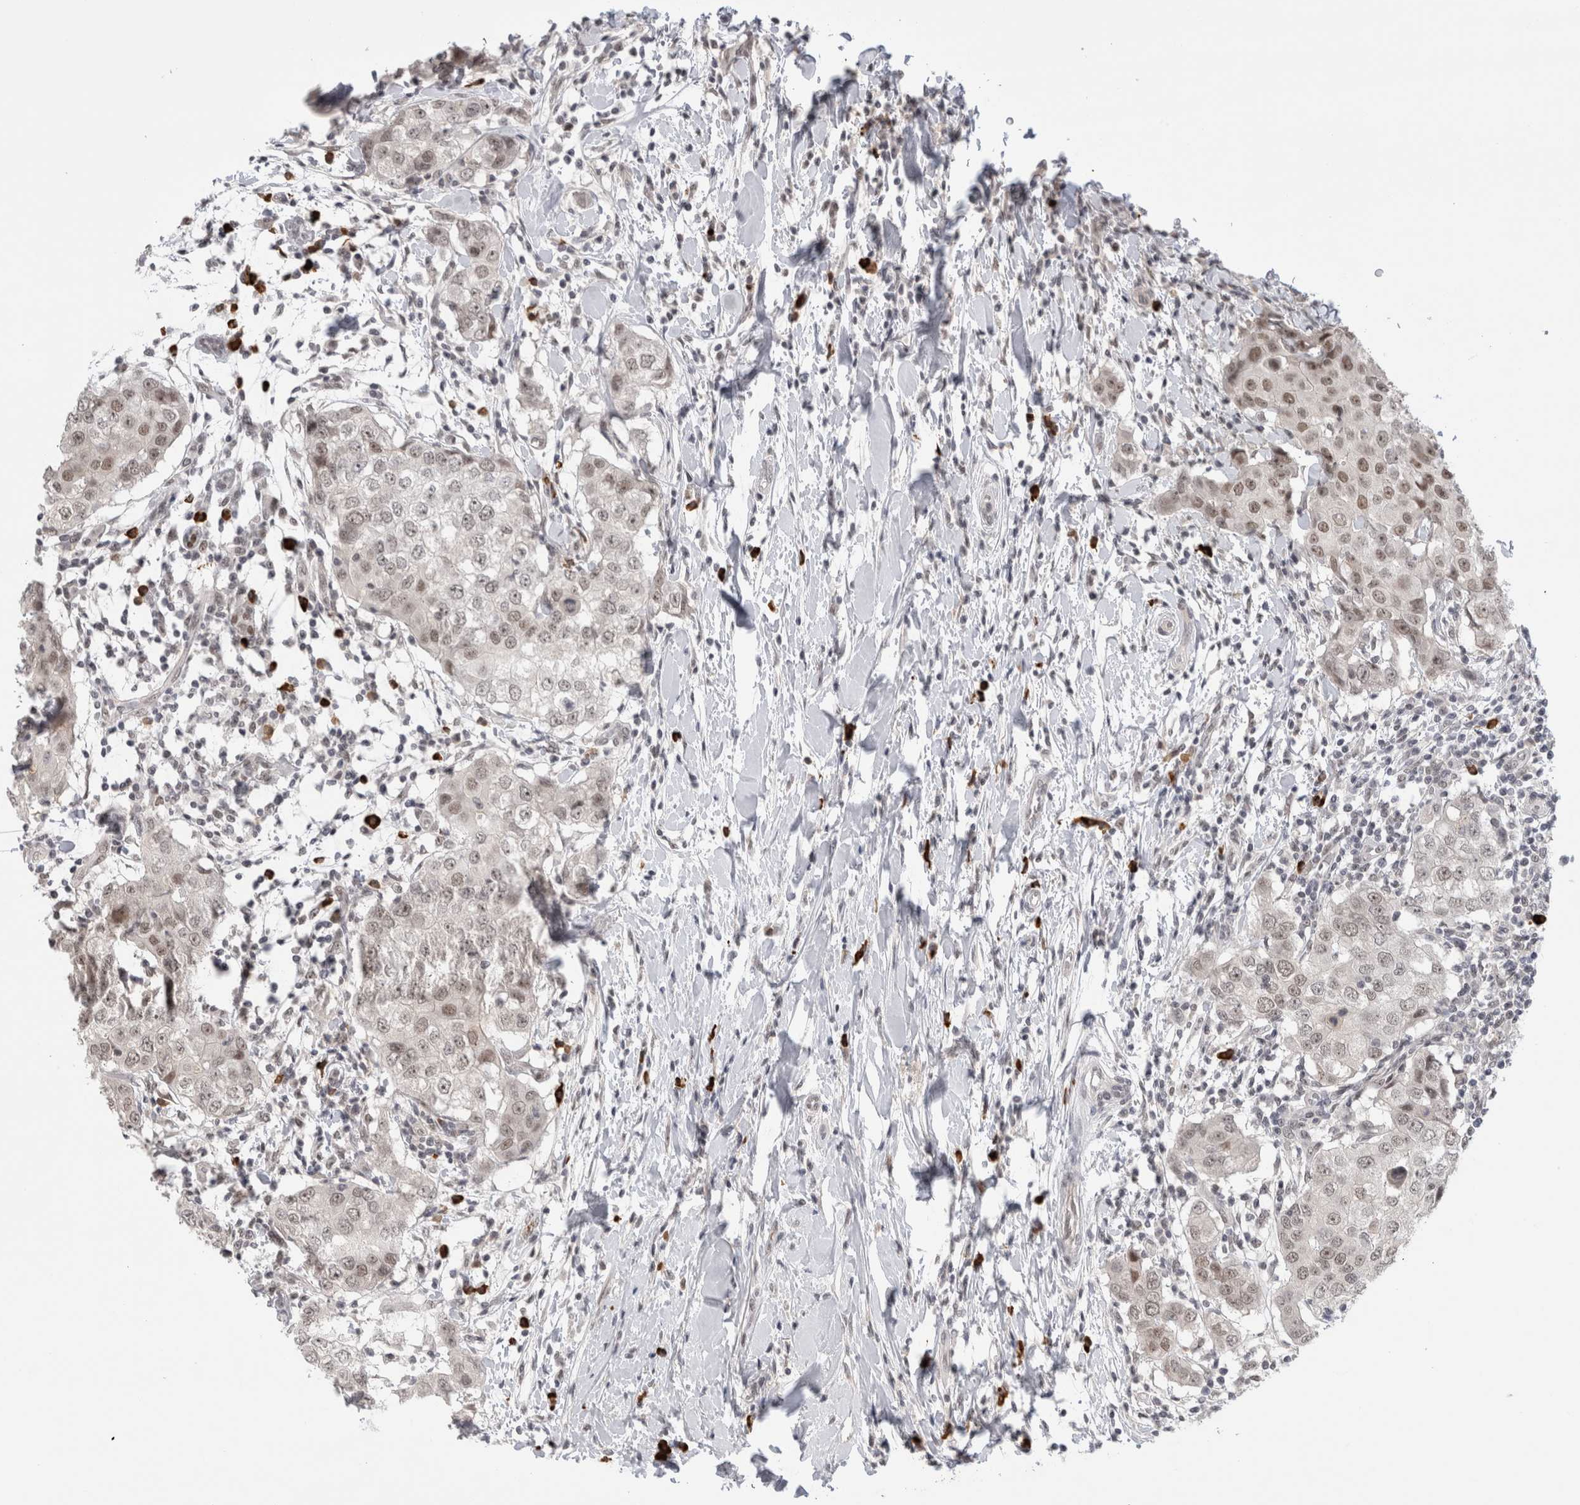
{"staining": {"intensity": "weak", "quantity": "25%-75%", "location": "nuclear"}, "tissue": "breast cancer", "cell_type": "Tumor cells", "image_type": "cancer", "snomed": [{"axis": "morphology", "description": "Duct carcinoma"}, {"axis": "topography", "description": "Breast"}], "caption": "Tumor cells show weak nuclear expression in approximately 25%-75% of cells in breast cancer (invasive ductal carcinoma).", "gene": "ZNF24", "patient": {"sex": "female", "age": 27}}